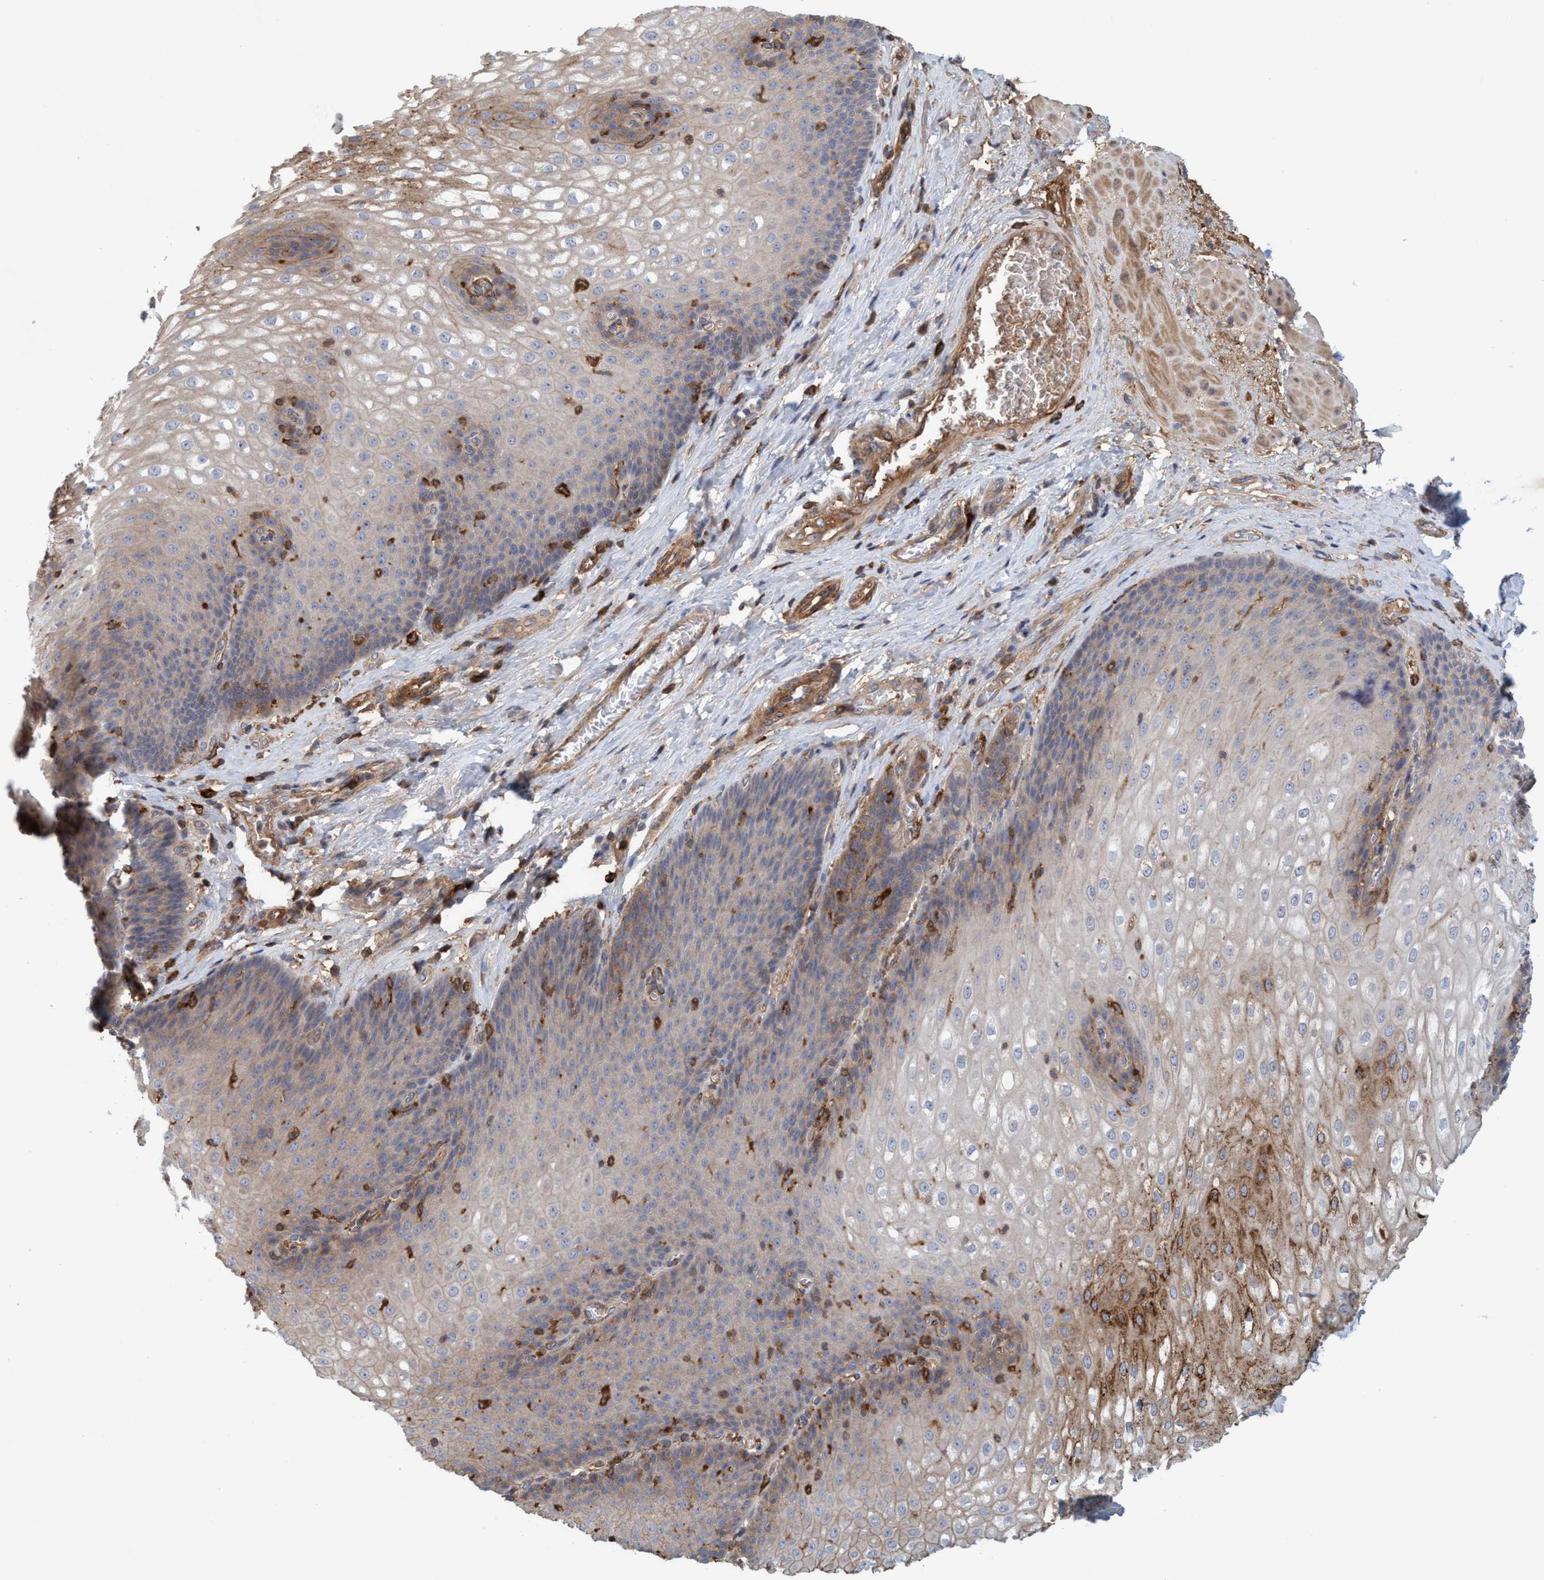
{"staining": {"intensity": "strong", "quantity": "<25%", "location": "cytoplasmic/membranous"}, "tissue": "esophagus", "cell_type": "Squamous epithelial cells", "image_type": "normal", "snomed": [{"axis": "morphology", "description": "Normal tissue, NOS"}, {"axis": "topography", "description": "Esophagus"}], "caption": "Immunohistochemical staining of normal esophagus shows strong cytoplasmic/membranous protein positivity in approximately <25% of squamous epithelial cells. (IHC, brightfield microscopy, high magnification).", "gene": "SPECC1", "patient": {"sex": "male", "age": 48}}